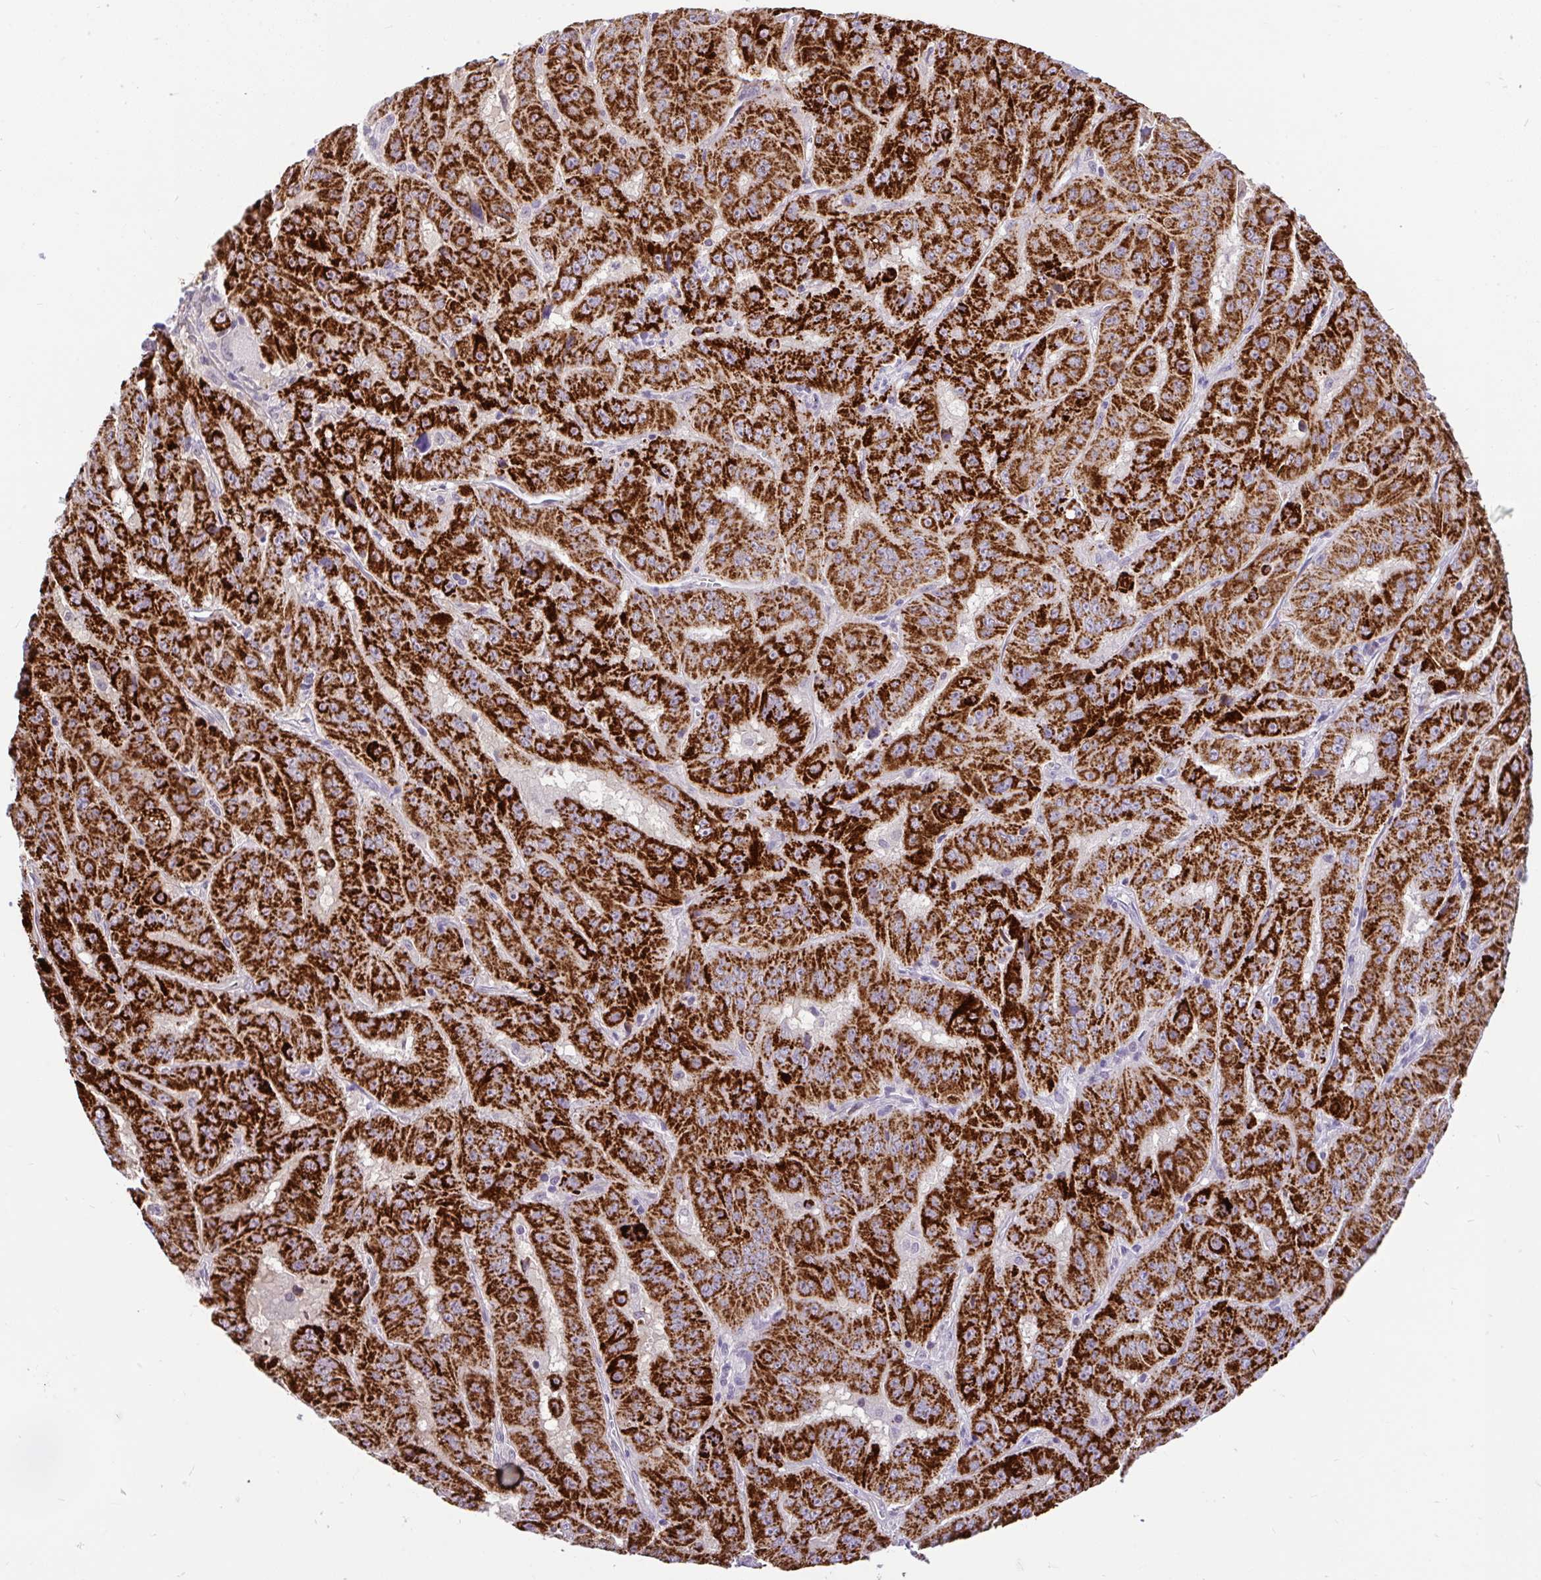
{"staining": {"intensity": "strong", "quantity": ">75%", "location": "cytoplasmic/membranous"}, "tissue": "pancreatic cancer", "cell_type": "Tumor cells", "image_type": "cancer", "snomed": [{"axis": "morphology", "description": "Adenocarcinoma, NOS"}, {"axis": "topography", "description": "Pancreas"}], "caption": "A brown stain shows strong cytoplasmic/membranous positivity of a protein in pancreatic cancer (adenocarcinoma) tumor cells.", "gene": "PYCR2", "patient": {"sex": "male", "age": 63}}